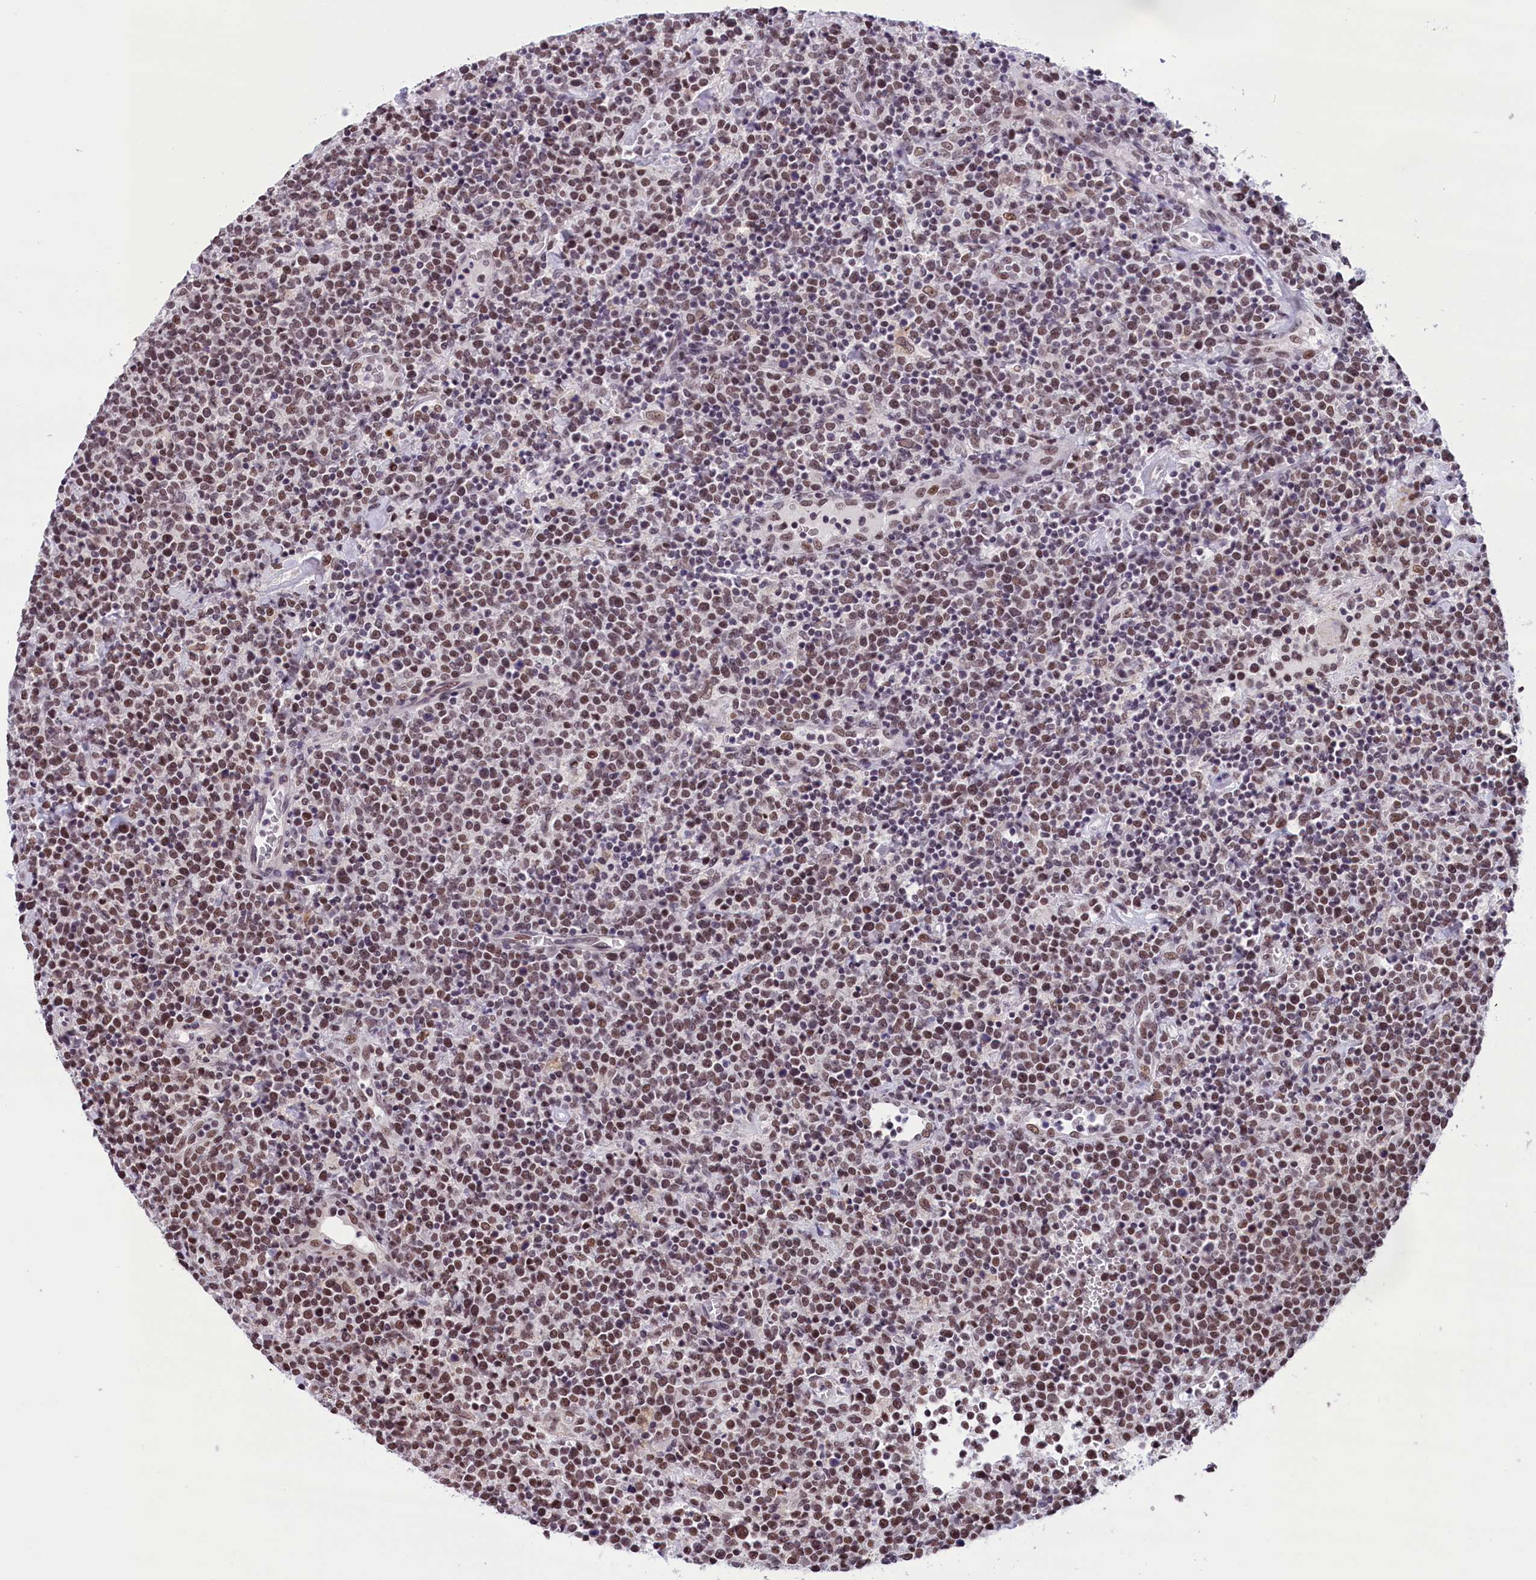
{"staining": {"intensity": "moderate", "quantity": ">75%", "location": "nuclear"}, "tissue": "lymphoma", "cell_type": "Tumor cells", "image_type": "cancer", "snomed": [{"axis": "morphology", "description": "Malignant lymphoma, non-Hodgkin's type, High grade"}, {"axis": "topography", "description": "Lymph node"}], "caption": "About >75% of tumor cells in human lymphoma show moderate nuclear protein positivity as visualized by brown immunohistochemical staining.", "gene": "CDYL2", "patient": {"sex": "male", "age": 61}}